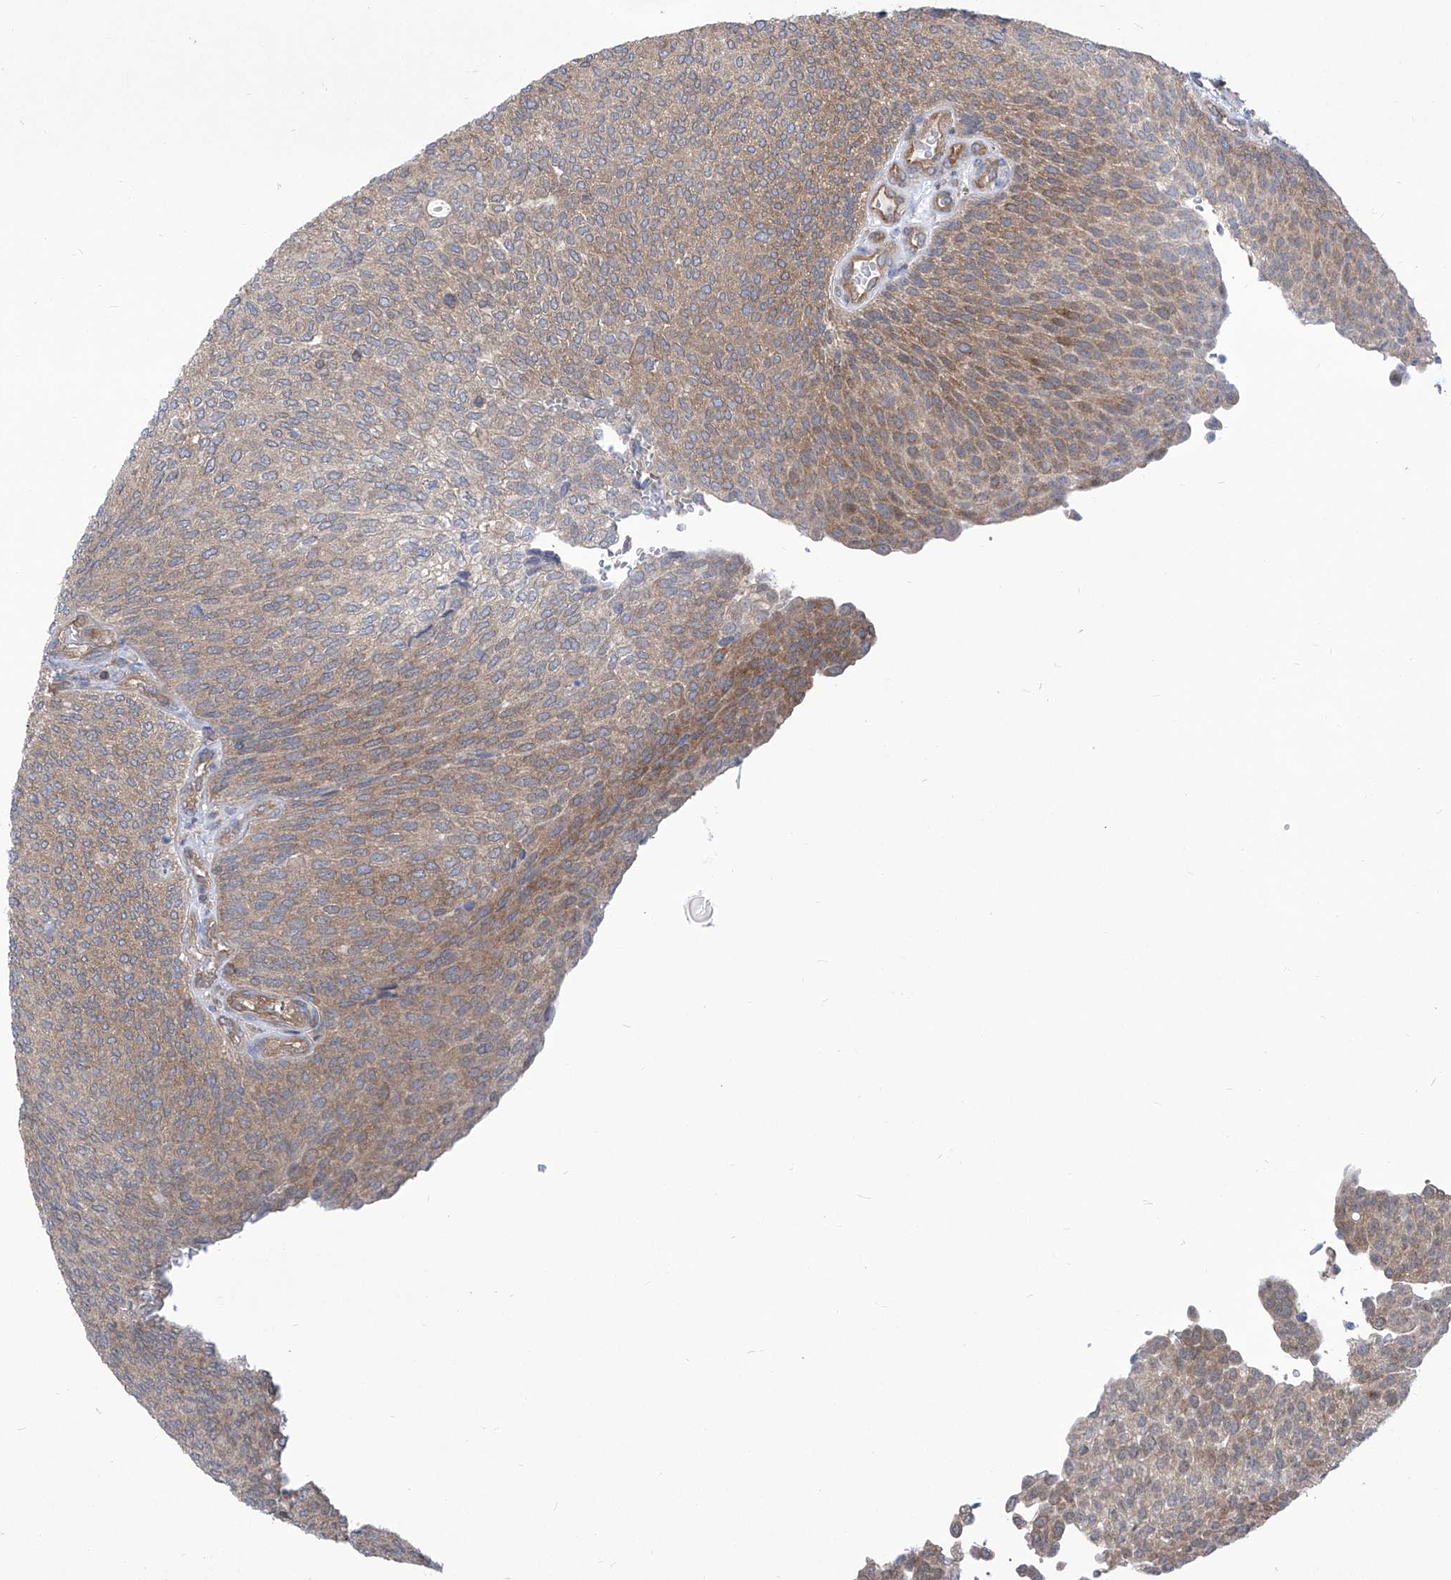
{"staining": {"intensity": "moderate", "quantity": "25%-75%", "location": "cytoplasmic/membranous"}, "tissue": "urothelial cancer", "cell_type": "Tumor cells", "image_type": "cancer", "snomed": [{"axis": "morphology", "description": "Urothelial carcinoma, Low grade"}, {"axis": "topography", "description": "Urinary bladder"}], "caption": "Urothelial carcinoma (low-grade) tissue exhibits moderate cytoplasmic/membranous expression in approximately 25%-75% of tumor cells, visualized by immunohistochemistry. (Brightfield microscopy of DAB IHC at high magnification).", "gene": "EIF3M", "patient": {"sex": "female", "age": 79}}